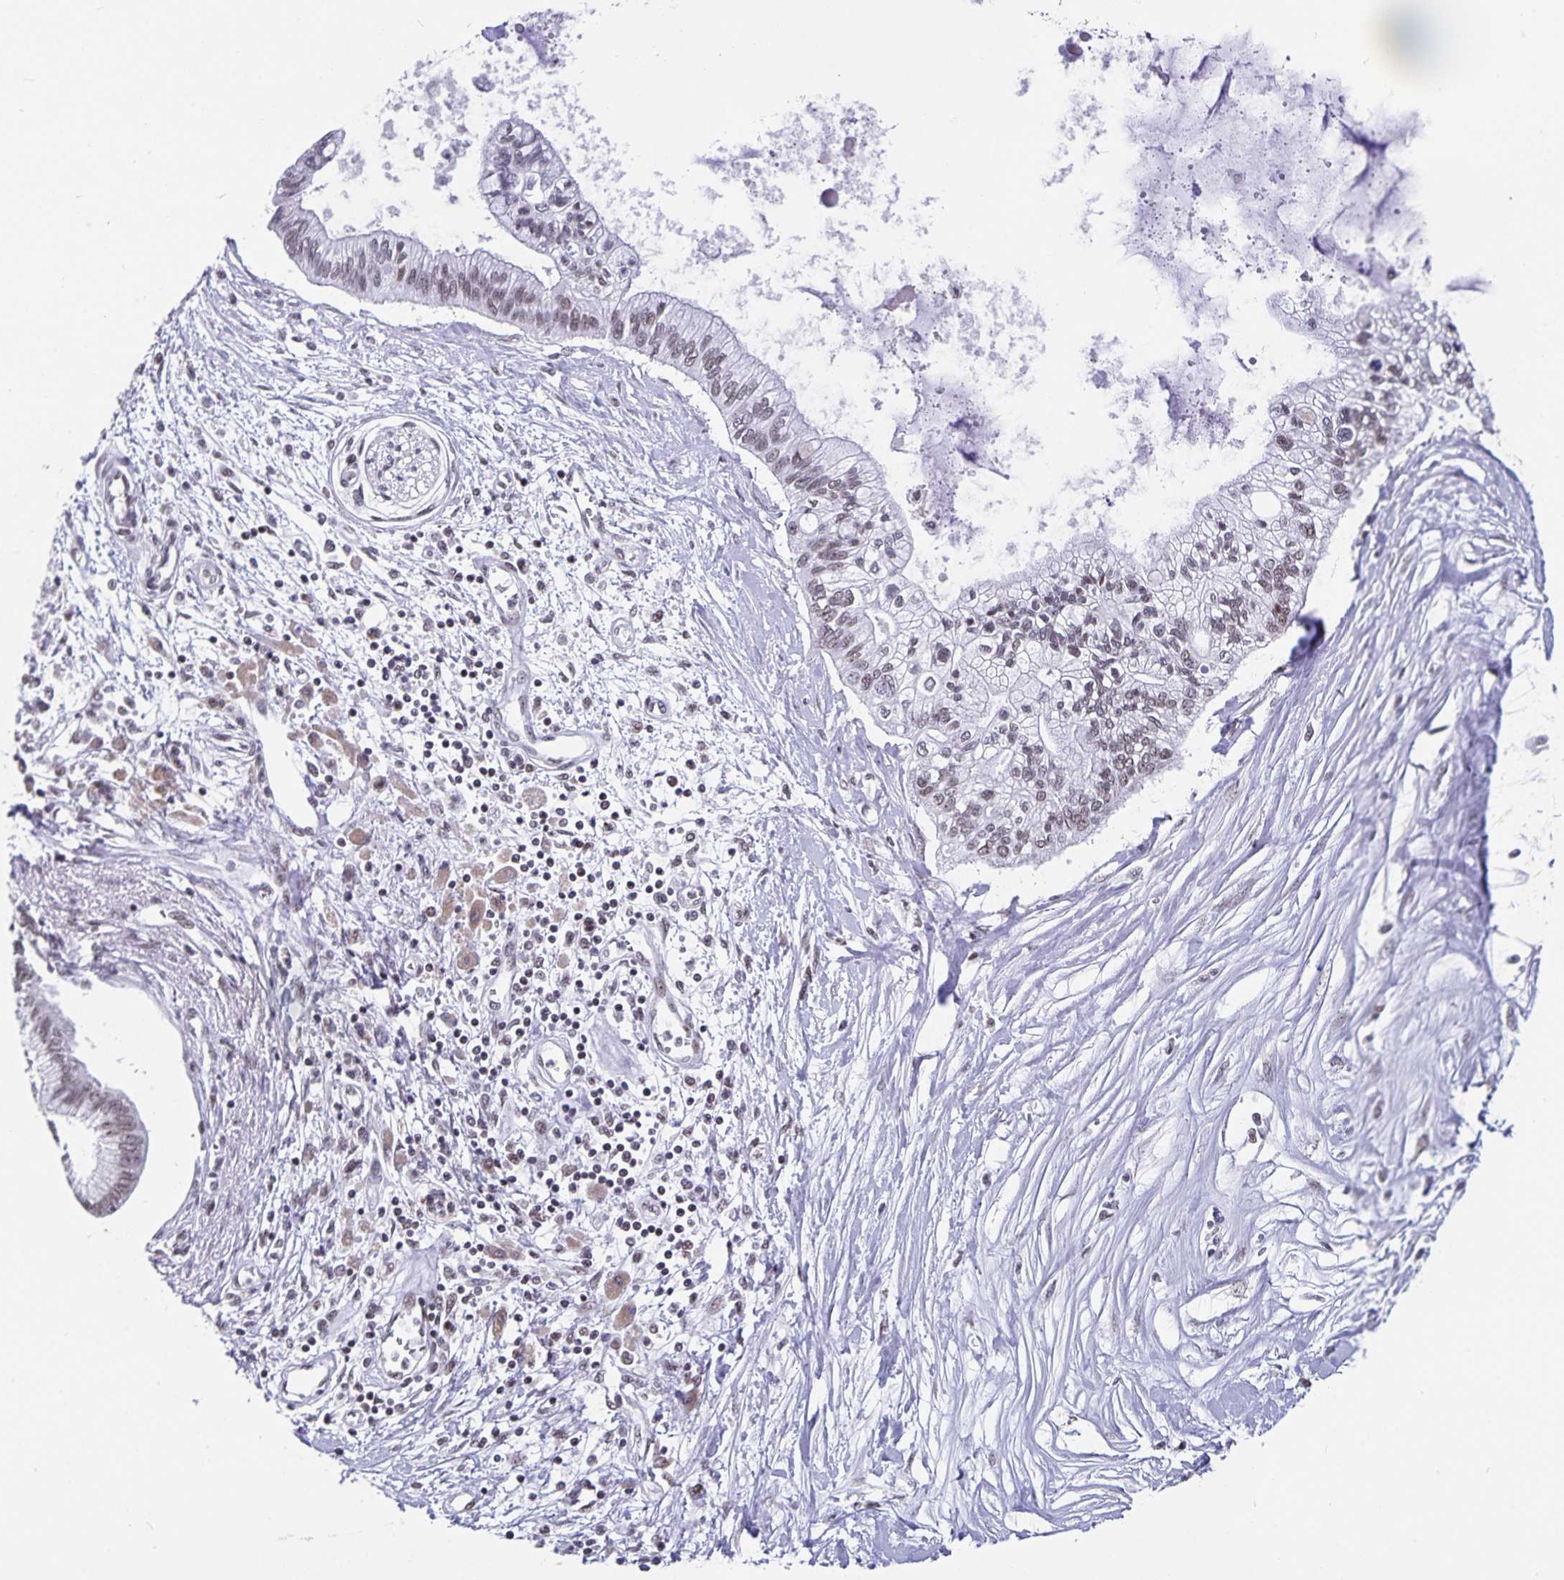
{"staining": {"intensity": "weak", "quantity": "25%-75%", "location": "nuclear"}, "tissue": "pancreatic cancer", "cell_type": "Tumor cells", "image_type": "cancer", "snomed": [{"axis": "morphology", "description": "Adenocarcinoma, NOS"}, {"axis": "topography", "description": "Pancreas"}], "caption": "IHC of pancreatic cancer demonstrates low levels of weak nuclear expression in about 25%-75% of tumor cells.", "gene": "PBX2", "patient": {"sex": "female", "age": 77}}